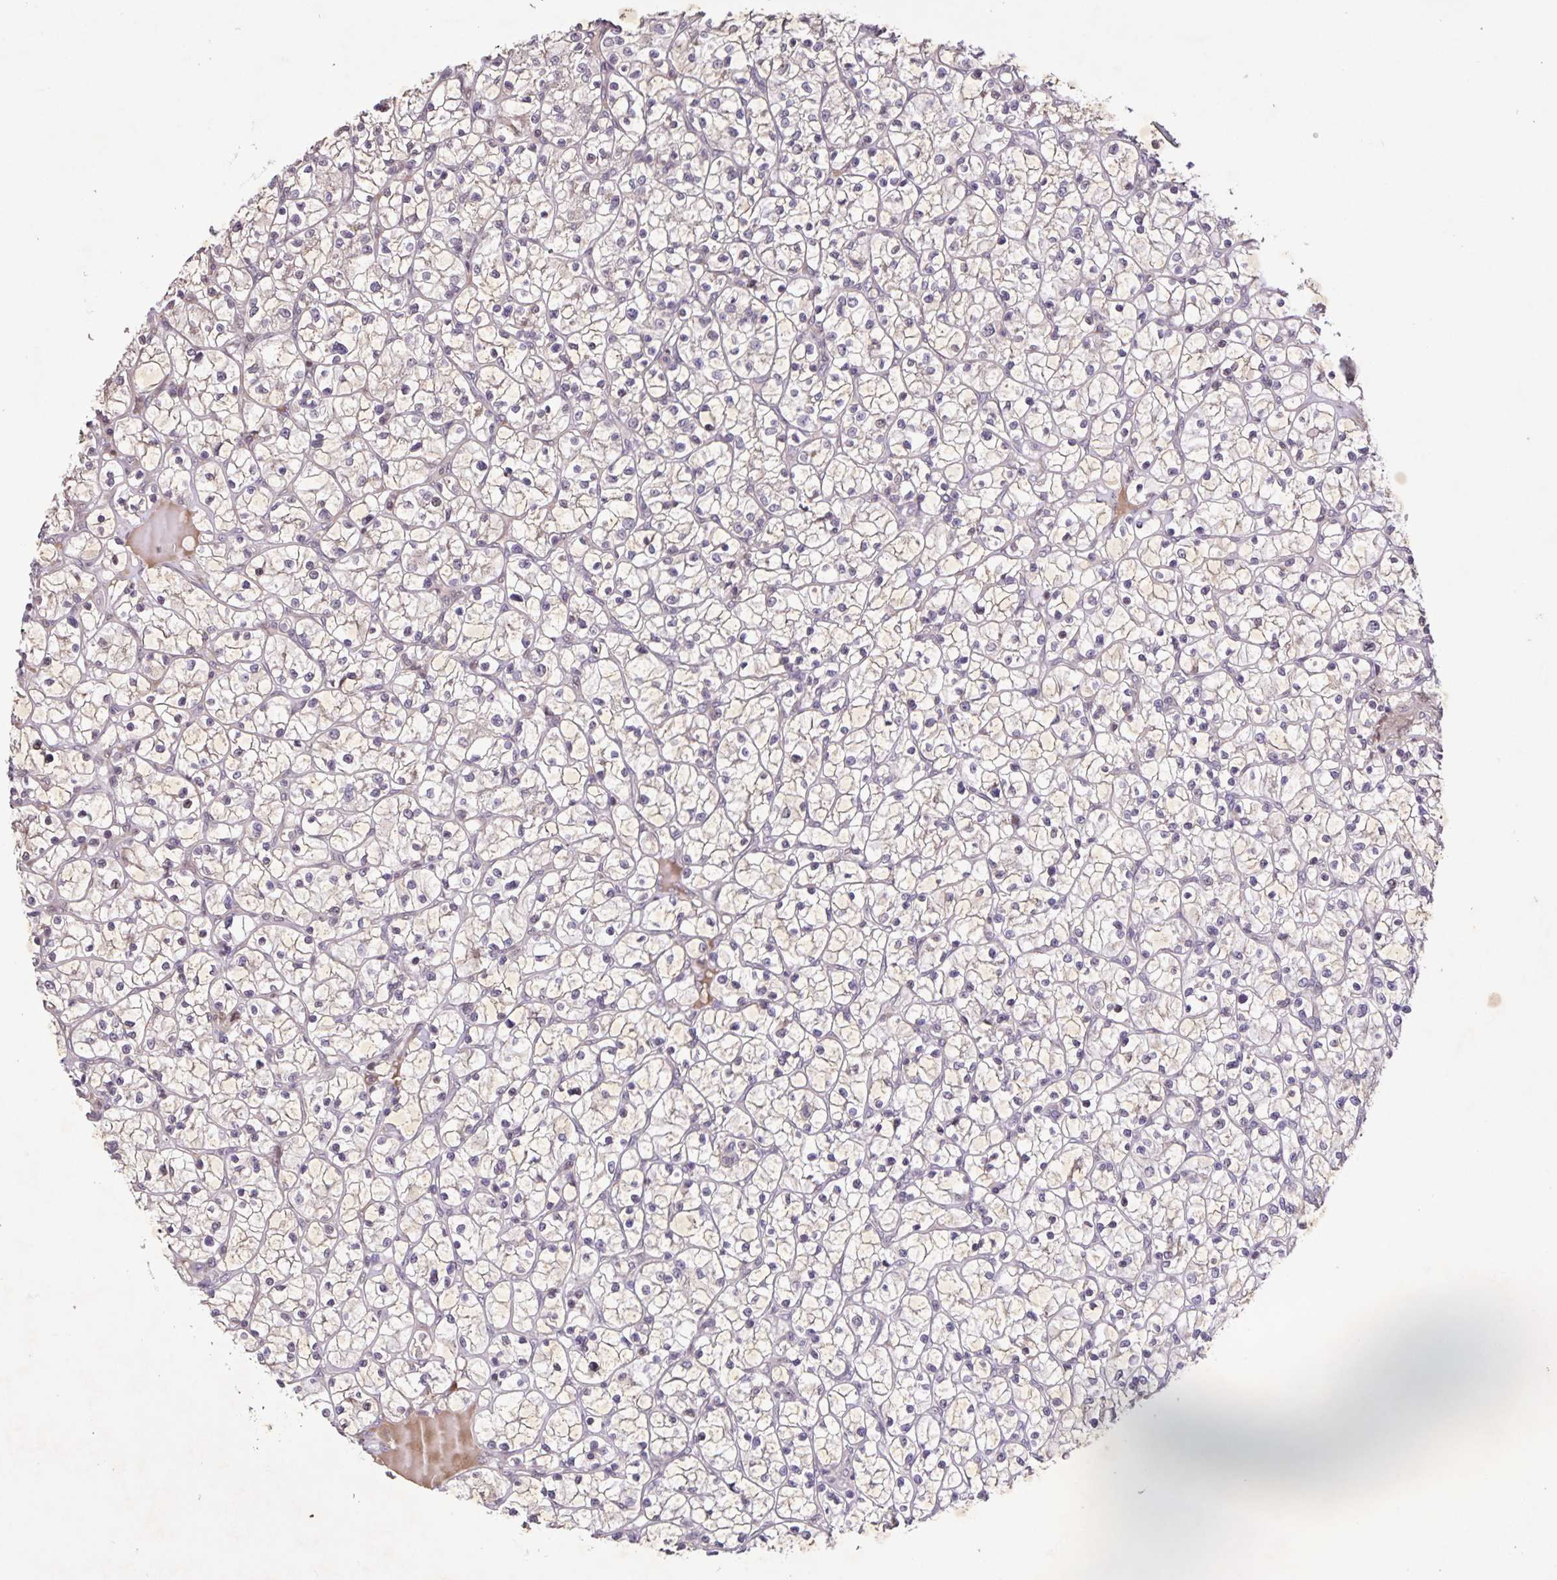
{"staining": {"intensity": "negative", "quantity": "none", "location": "none"}, "tissue": "renal cancer", "cell_type": "Tumor cells", "image_type": "cancer", "snomed": [{"axis": "morphology", "description": "Adenocarcinoma, NOS"}, {"axis": "topography", "description": "Kidney"}], "caption": "There is no significant positivity in tumor cells of renal cancer.", "gene": "GDF2", "patient": {"sex": "female", "age": 64}}